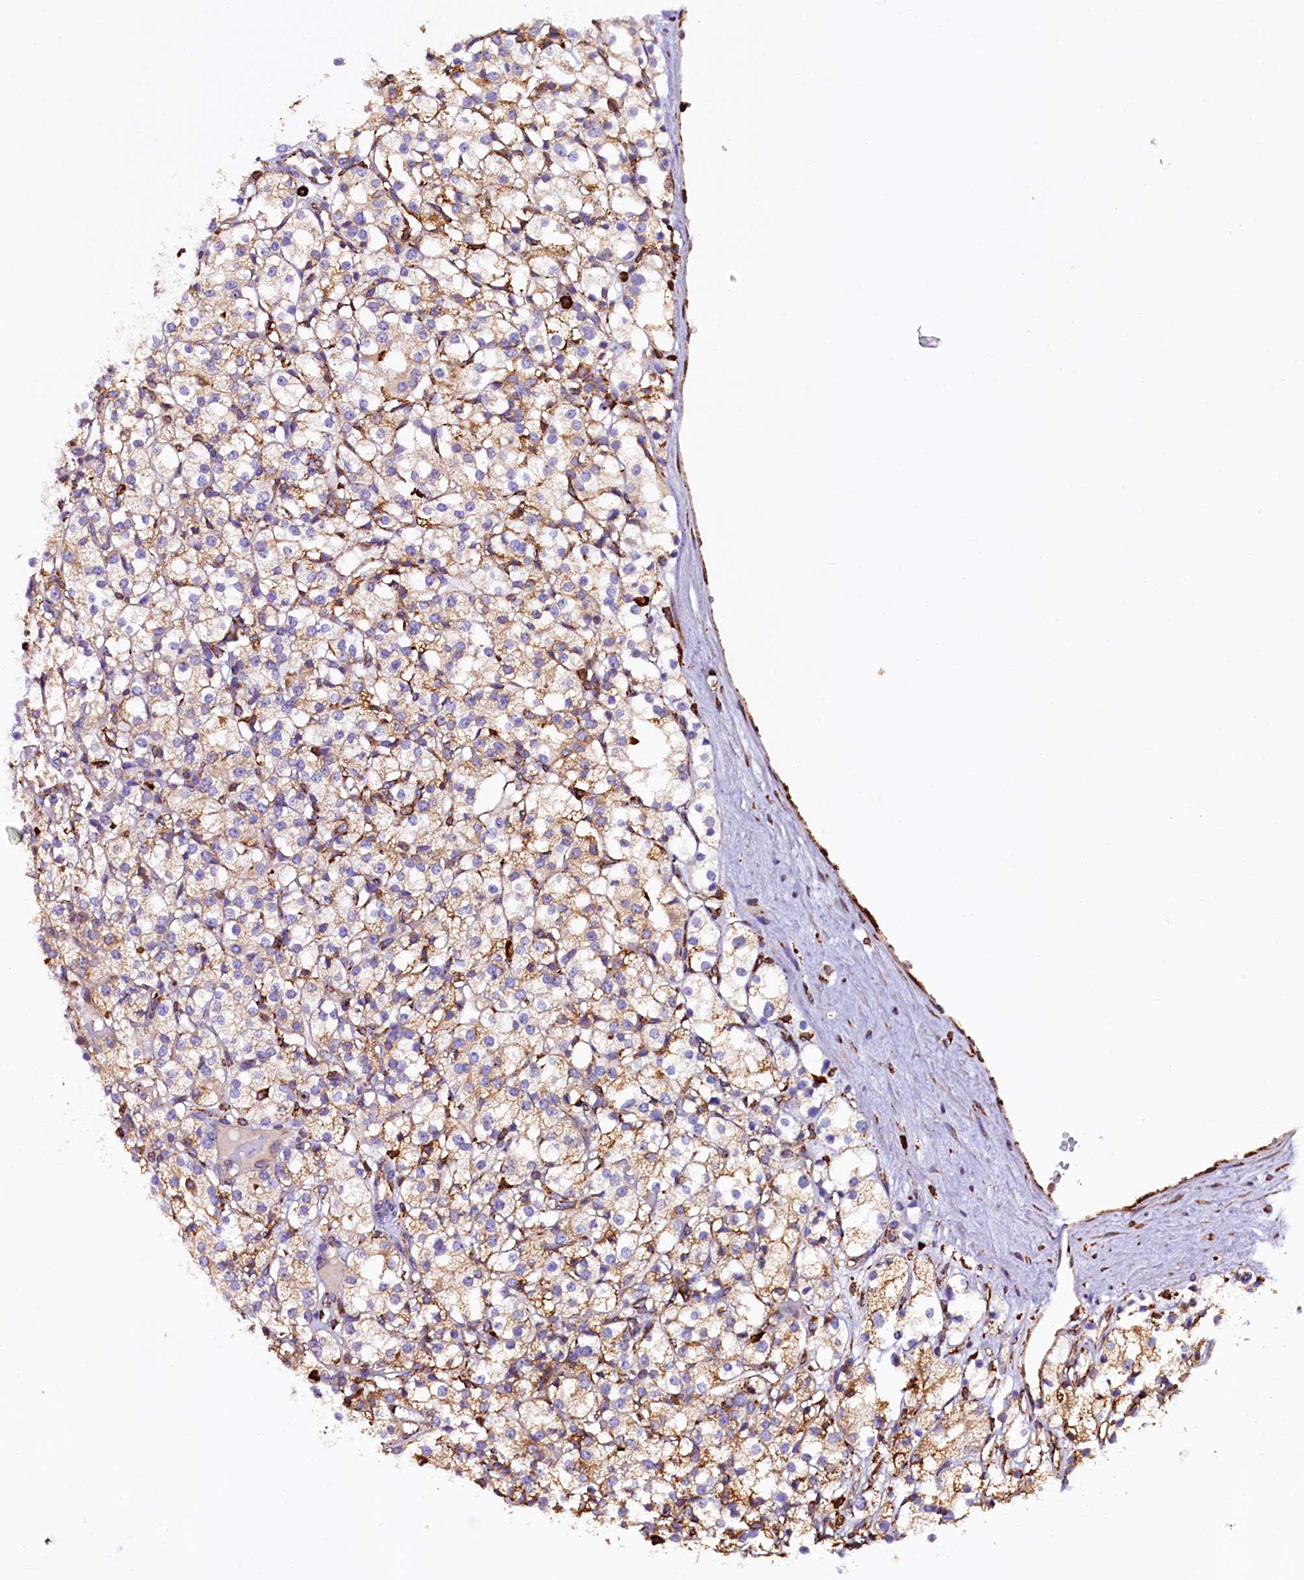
{"staining": {"intensity": "weak", "quantity": ">75%", "location": "cytoplasmic/membranous"}, "tissue": "renal cancer", "cell_type": "Tumor cells", "image_type": "cancer", "snomed": [{"axis": "morphology", "description": "Adenocarcinoma, NOS"}, {"axis": "topography", "description": "Kidney"}], "caption": "Protein staining of renal adenocarcinoma tissue displays weak cytoplasmic/membranous staining in approximately >75% of tumor cells.", "gene": "CAPS2", "patient": {"sex": "male", "age": 77}}